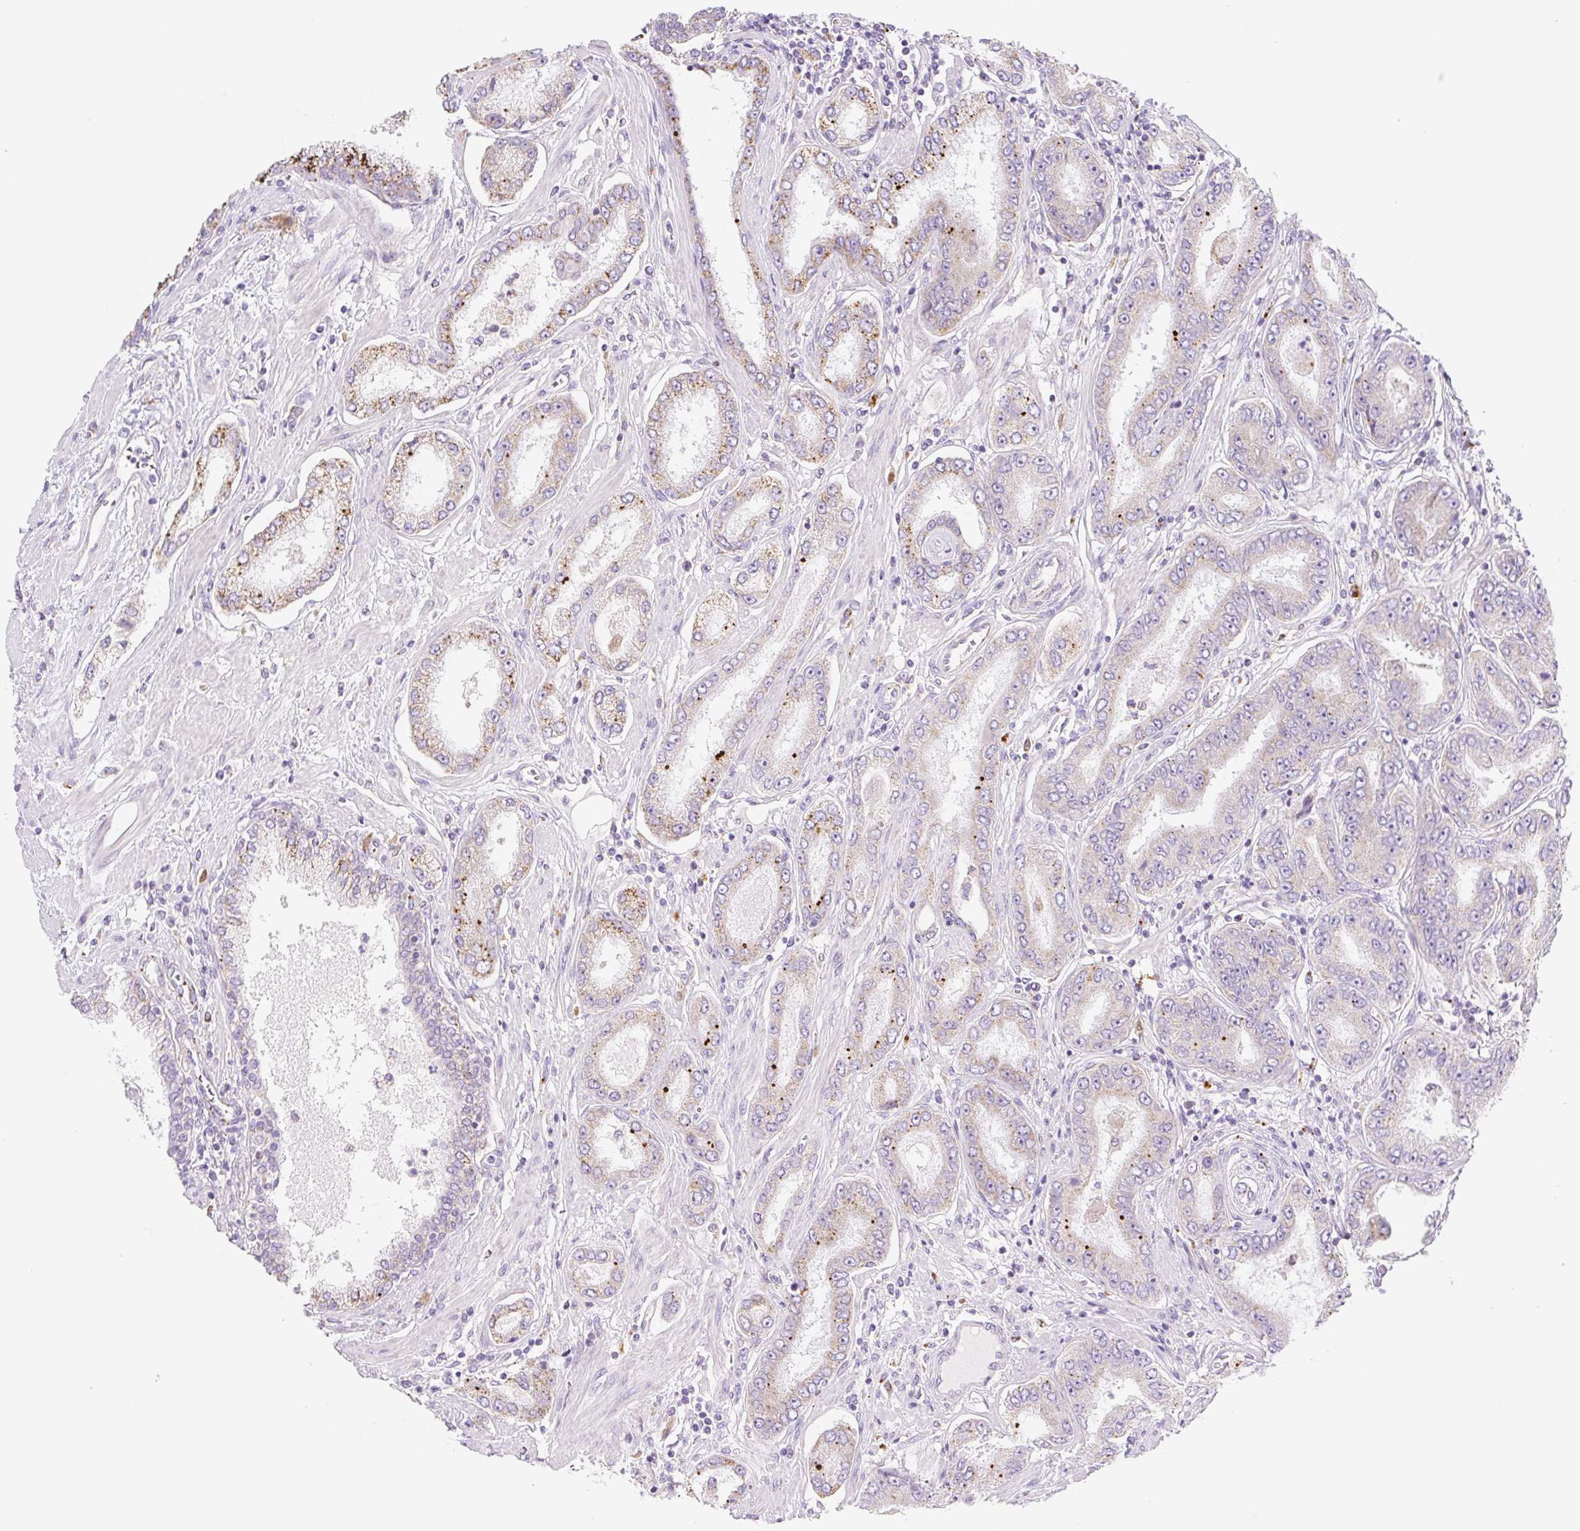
{"staining": {"intensity": "moderate", "quantity": "<25%", "location": "cytoplasmic/membranous"}, "tissue": "prostate cancer", "cell_type": "Tumor cells", "image_type": "cancer", "snomed": [{"axis": "morphology", "description": "Adenocarcinoma, High grade"}, {"axis": "topography", "description": "Prostate"}], "caption": "Prostate cancer (adenocarcinoma (high-grade)) stained with a protein marker displays moderate staining in tumor cells.", "gene": "CLEC3A", "patient": {"sex": "male", "age": 72}}